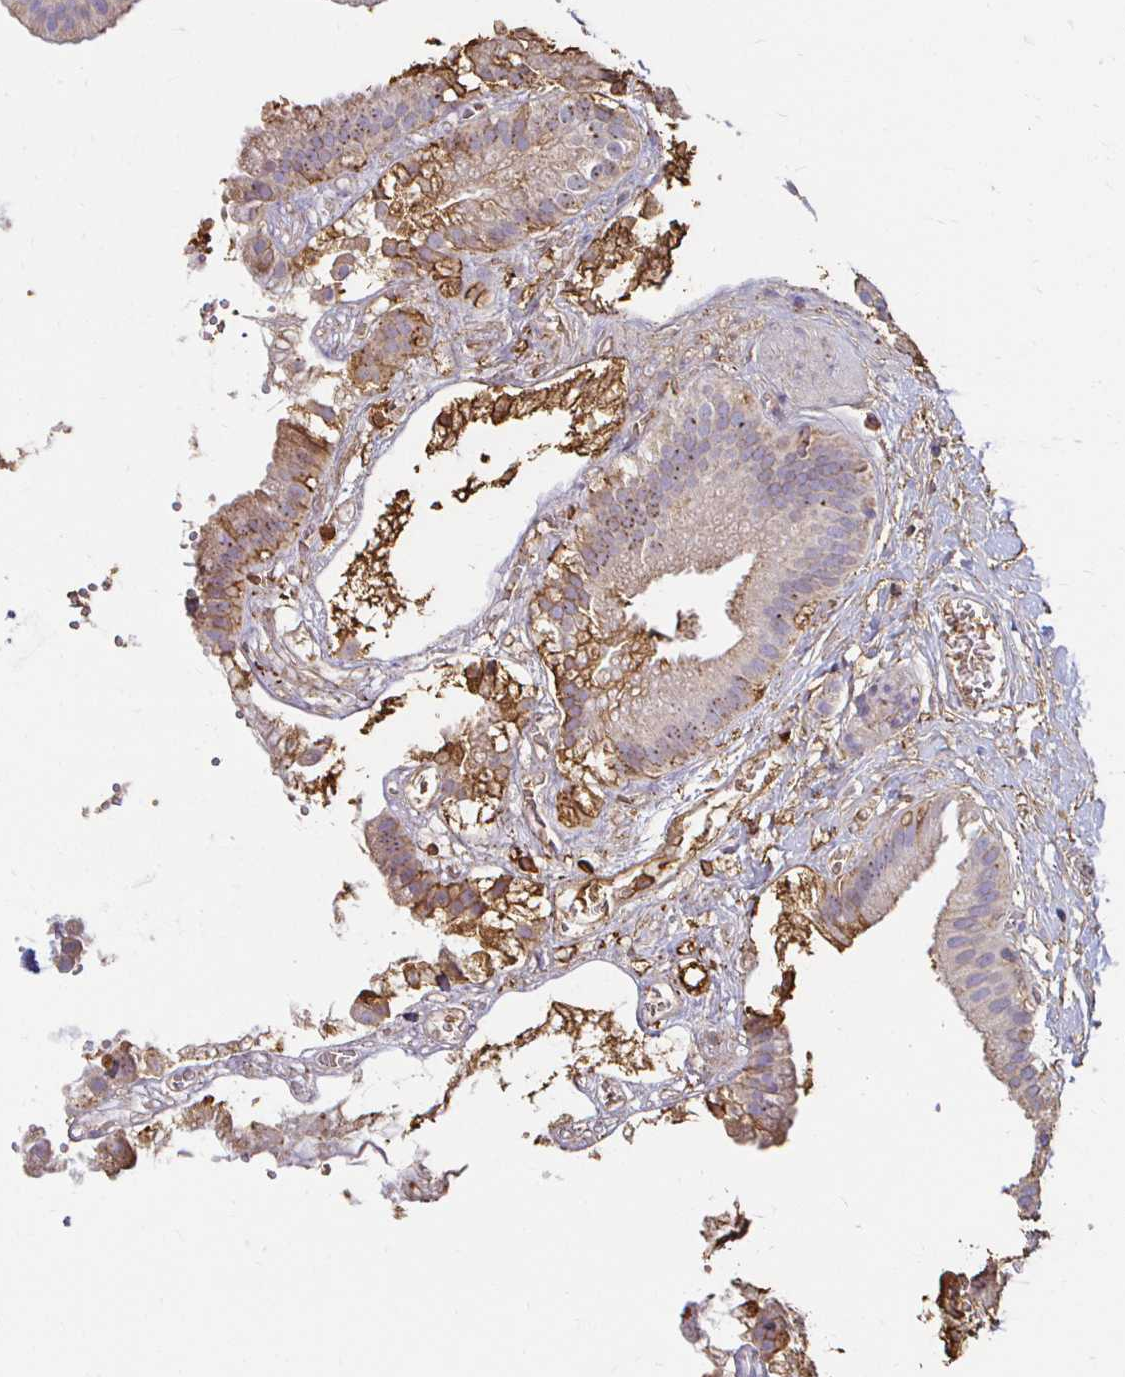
{"staining": {"intensity": "weak", "quantity": "<25%", "location": "cytoplasmic/membranous"}, "tissue": "gallbladder", "cell_type": "Glandular cells", "image_type": "normal", "snomed": [{"axis": "morphology", "description": "Normal tissue, NOS"}, {"axis": "topography", "description": "Gallbladder"}], "caption": "This is a histopathology image of IHC staining of normal gallbladder, which shows no expression in glandular cells. (Stains: DAB immunohistochemistry (IHC) with hematoxylin counter stain, Microscopy: brightfield microscopy at high magnification).", "gene": "TAS1R3", "patient": {"sex": "female", "age": 63}}